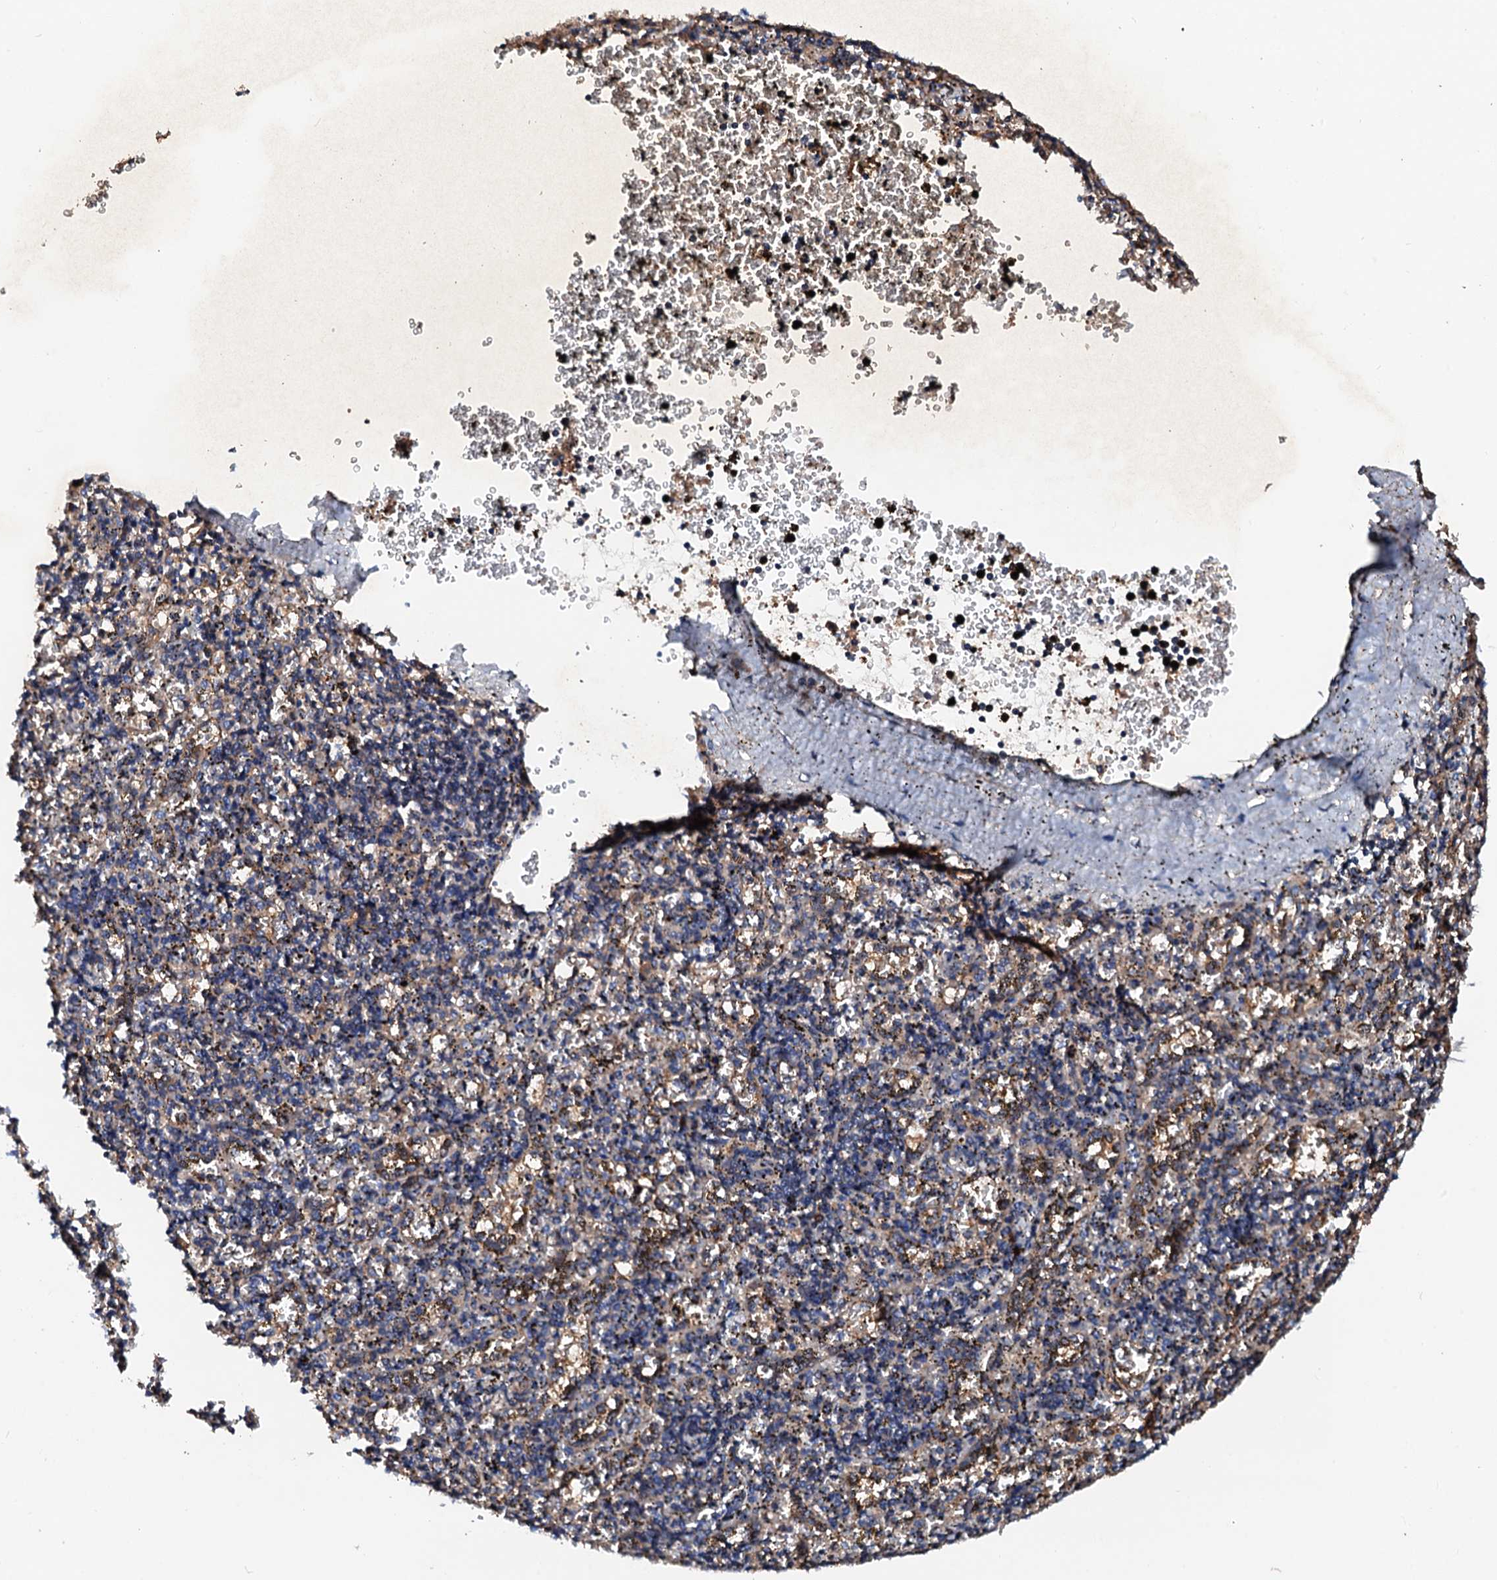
{"staining": {"intensity": "moderate", "quantity": "<25%", "location": "cytoplasmic/membranous"}, "tissue": "spleen", "cell_type": "Cells in red pulp", "image_type": "normal", "snomed": [{"axis": "morphology", "description": "Normal tissue, NOS"}, {"axis": "topography", "description": "Spleen"}], "caption": "Immunohistochemical staining of benign spleen reveals moderate cytoplasmic/membranous protein staining in approximately <25% of cells in red pulp. (DAB (3,3'-diaminobenzidine) = brown stain, brightfield microscopy at high magnification).", "gene": "EXTL1", "patient": {"sex": "male", "age": 11}}